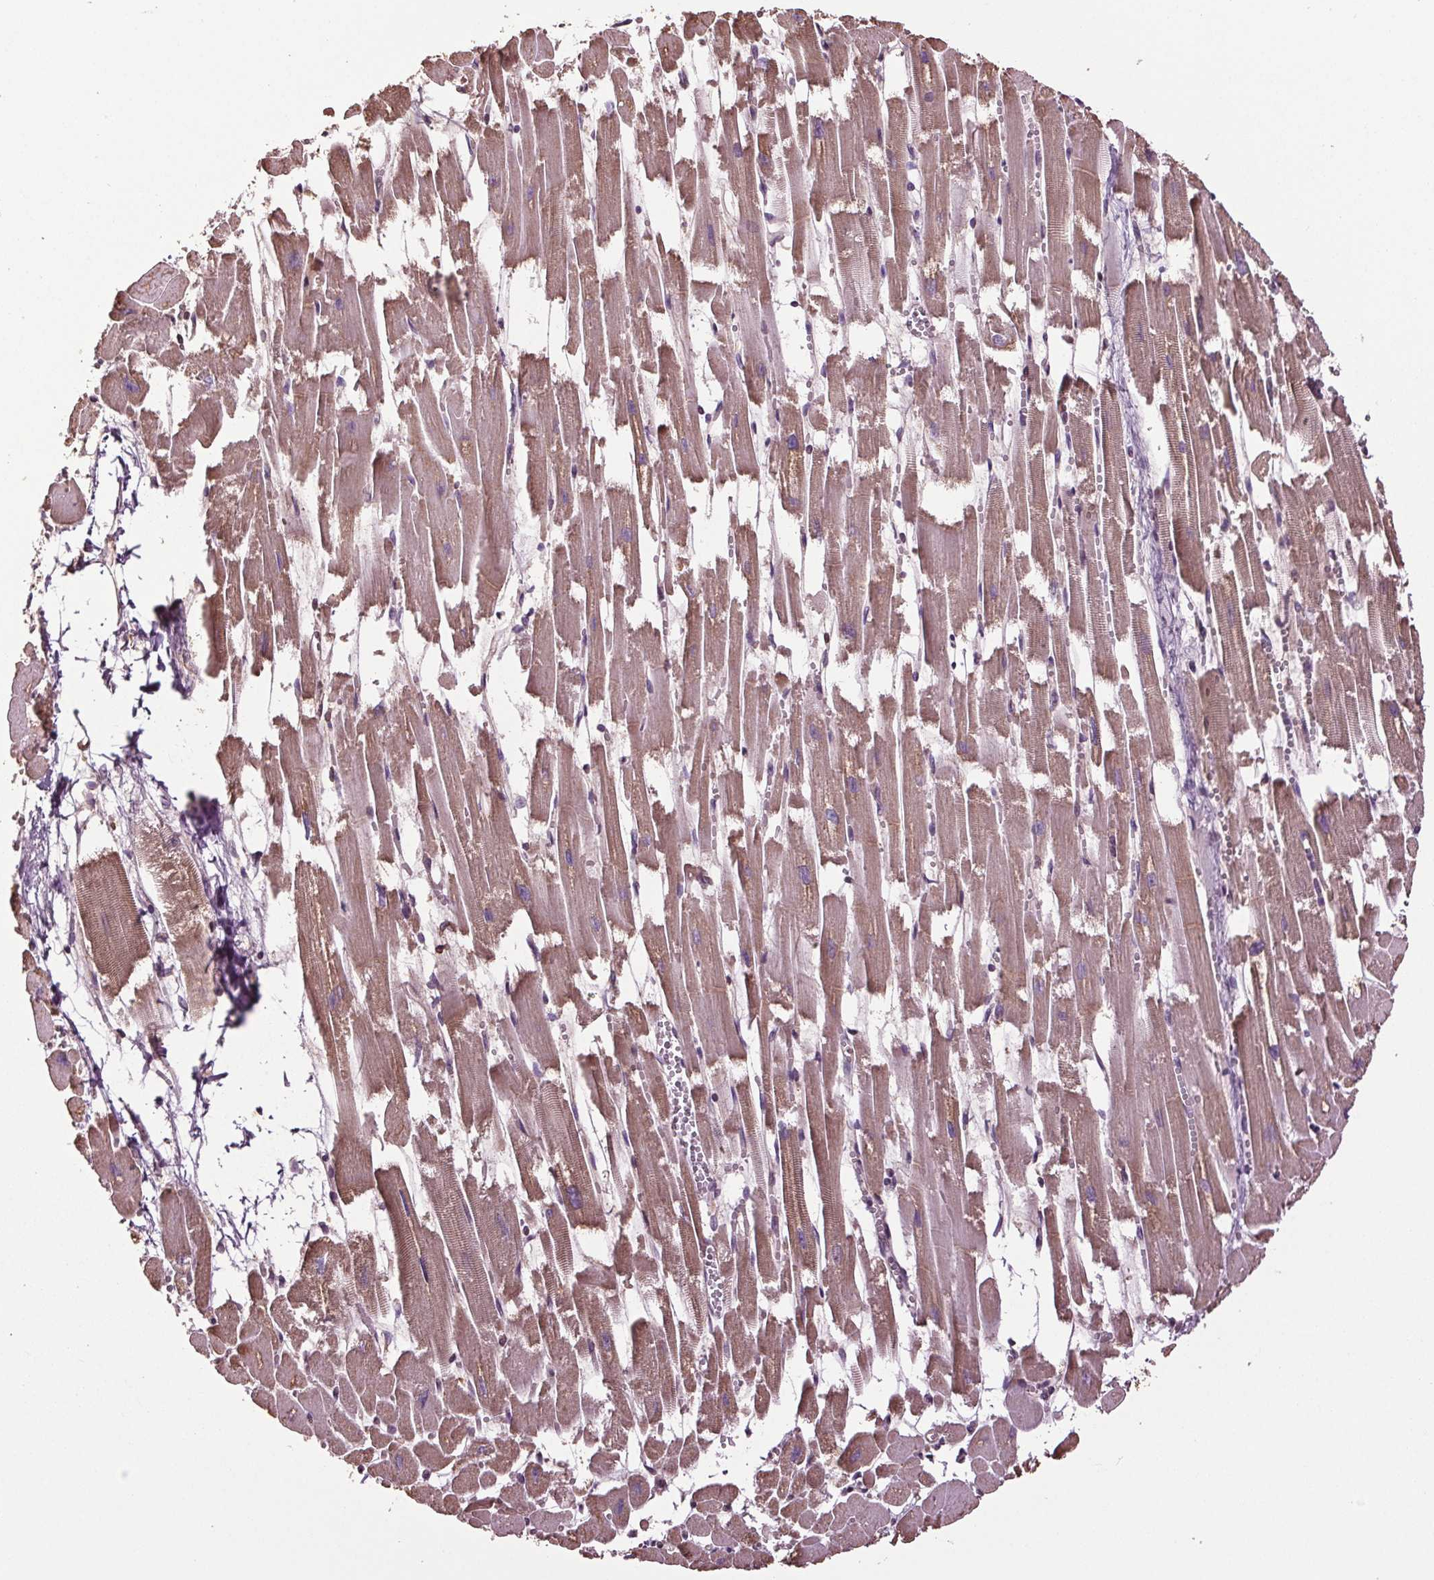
{"staining": {"intensity": "weak", "quantity": "25%-75%", "location": "cytoplasmic/membranous"}, "tissue": "heart muscle", "cell_type": "Cardiomyocytes", "image_type": "normal", "snomed": [{"axis": "morphology", "description": "Normal tissue, NOS"}, {"axis": "topography", "description": "Heart"}], "caption": "DAB (3,3'-diaminobenzidine) immunohistochemical staining of normal human heart muscle shows weak cytoplasmic/membranous protein staining in approximately 25%-75% of cardiomyocytes. (Stains: DAB in brown, nuclei in blue, Microscopy: brightfield microscopy at high magnification).", "gene": "RNPEP", "patient": {"sex": "female", "age": 52}}